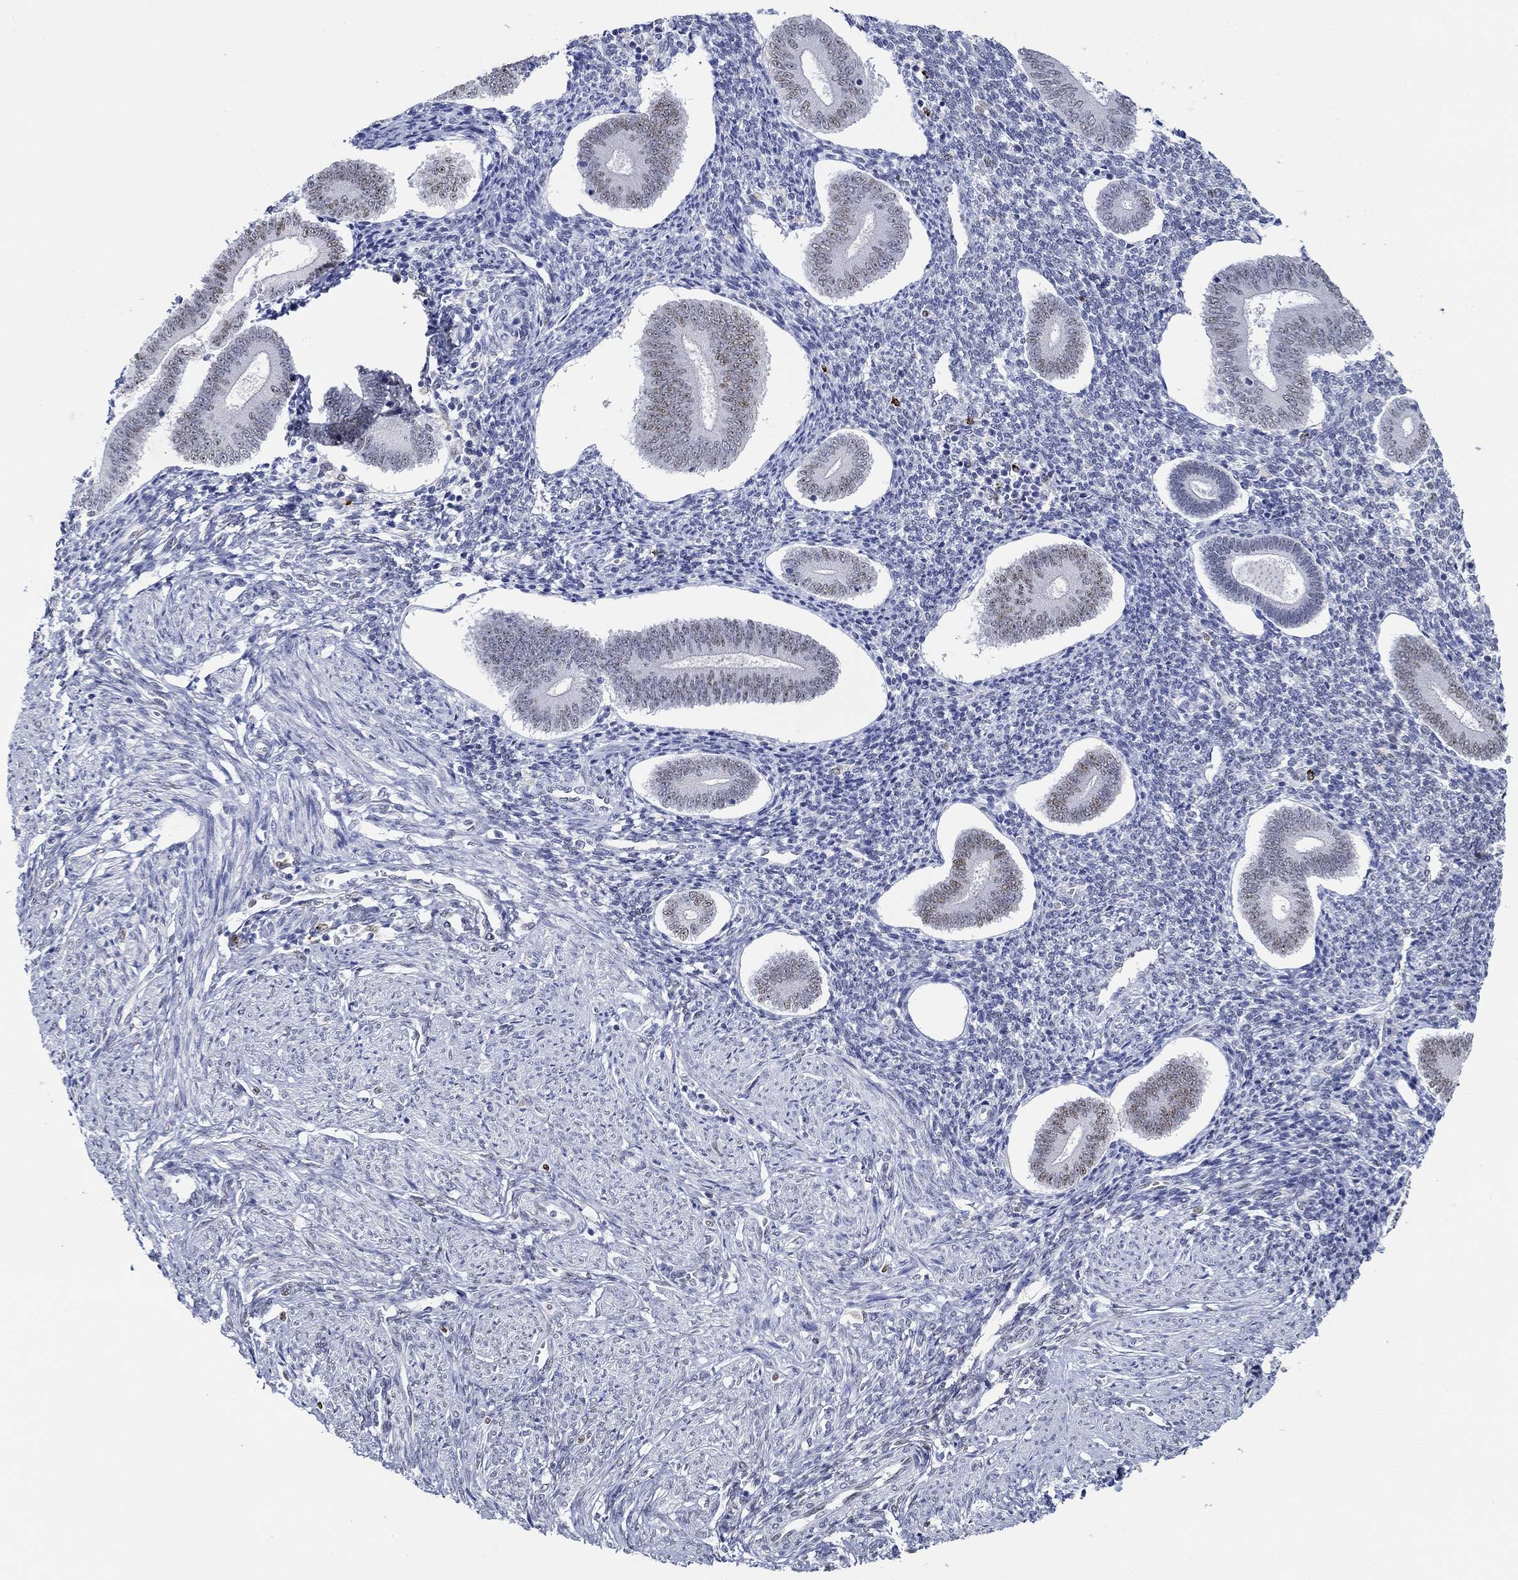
{"staining": {"intensity": "moderate", "quantity": "<25%", "location": "nuclear"}, "tissue": "endometrium", "cell_type": "Cells in endometrial stroma", "image_type": "normal", "snomed": [{"axis": "morphology", "description": "Normal tissue, NOS"}, {"axis": "topography", "description": "Endometrium"}], "caption": "The image displays immunohistochemical staining of unremarkable endometrium. There is moderate nuclear expression is appreciated in about <25% of cells in endometrial stroma.", "gene": "GATA2", "patient": {"sex": "female", "age": 40}}